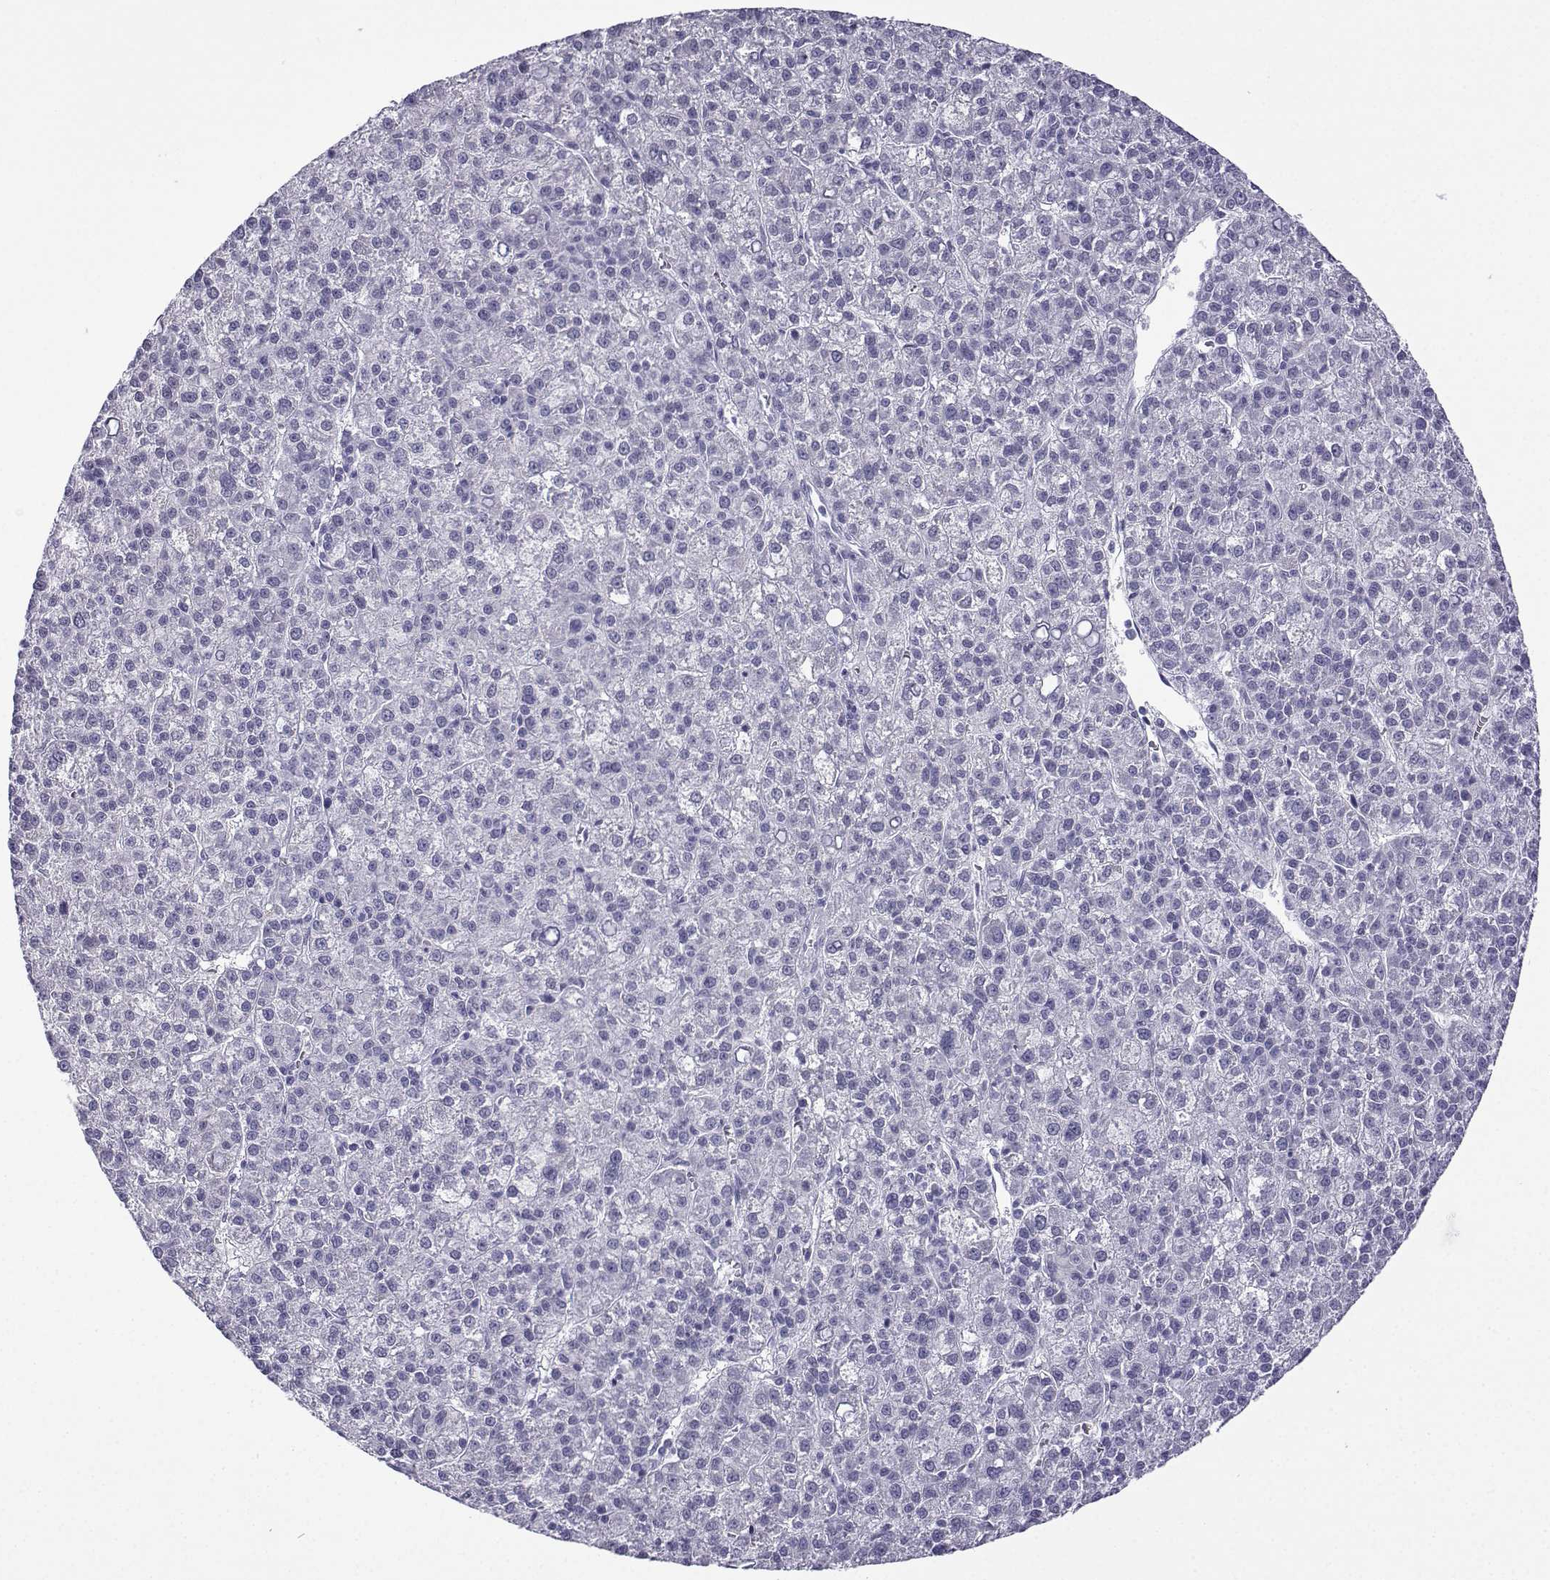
{"staining": {"intensity": "negative", "quantity": "none", "location": "none"}, "tissue": "liver cancer", "cell_type": "Tumor cells", "image_type": "cancer", "snomed": [{"axis": "morphology", "description": "Carcinoma, Hepatocellular, NOS"}, {"axis": "topography", "description": "Liver"}], "caption": "DAB immunohistochemical staining of liver cancer demonstrates no significant staining in tumor cells.", "gene": "MRGBP", "patient": {"sex": "female", "age": 60}}